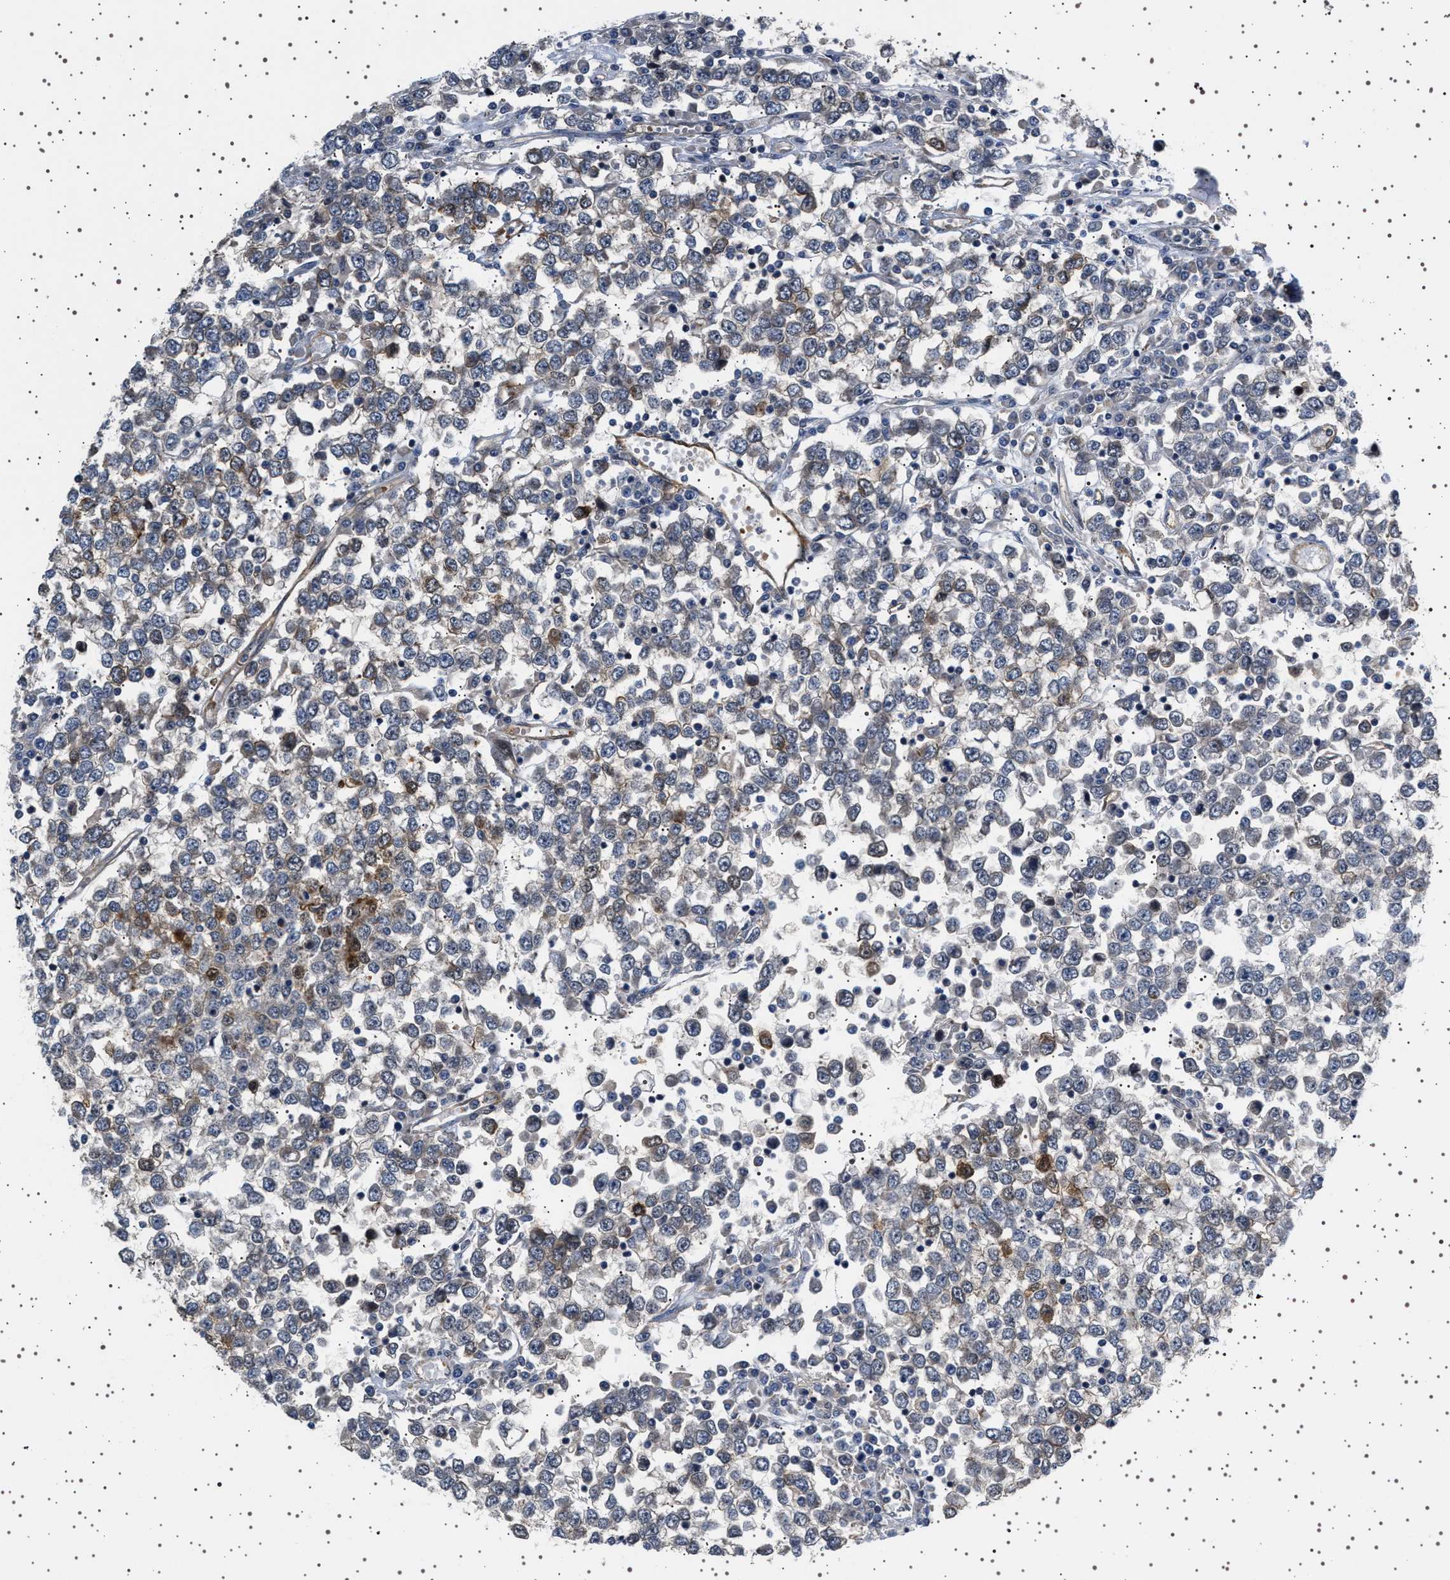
{"staining": {"intensity": "moderate", "quantity": "<25%", "location": "cytoplasmic/membranous"}, "tissue": "testis cancer", "cell_type": "Tumor cells", "image_type": "cancer", "snomed": [{"axis": "morphology", "description": "Seminoma, NOS"}, {"axis": "topography", "description": "Testis"}], "caption": "High-power microscopy captured an immunohistochemistry photomicrograph of testis seminoma, revealing moderate cytoplasmic/membranous positivity in approximately <25% of tumor cells. Using DAB (brown) and hematoxylin (blue) stains, captured at high magnification using brightfield microscopy.", "gene": "BAG3", "patient": {"sex": "male", "age": 65}}